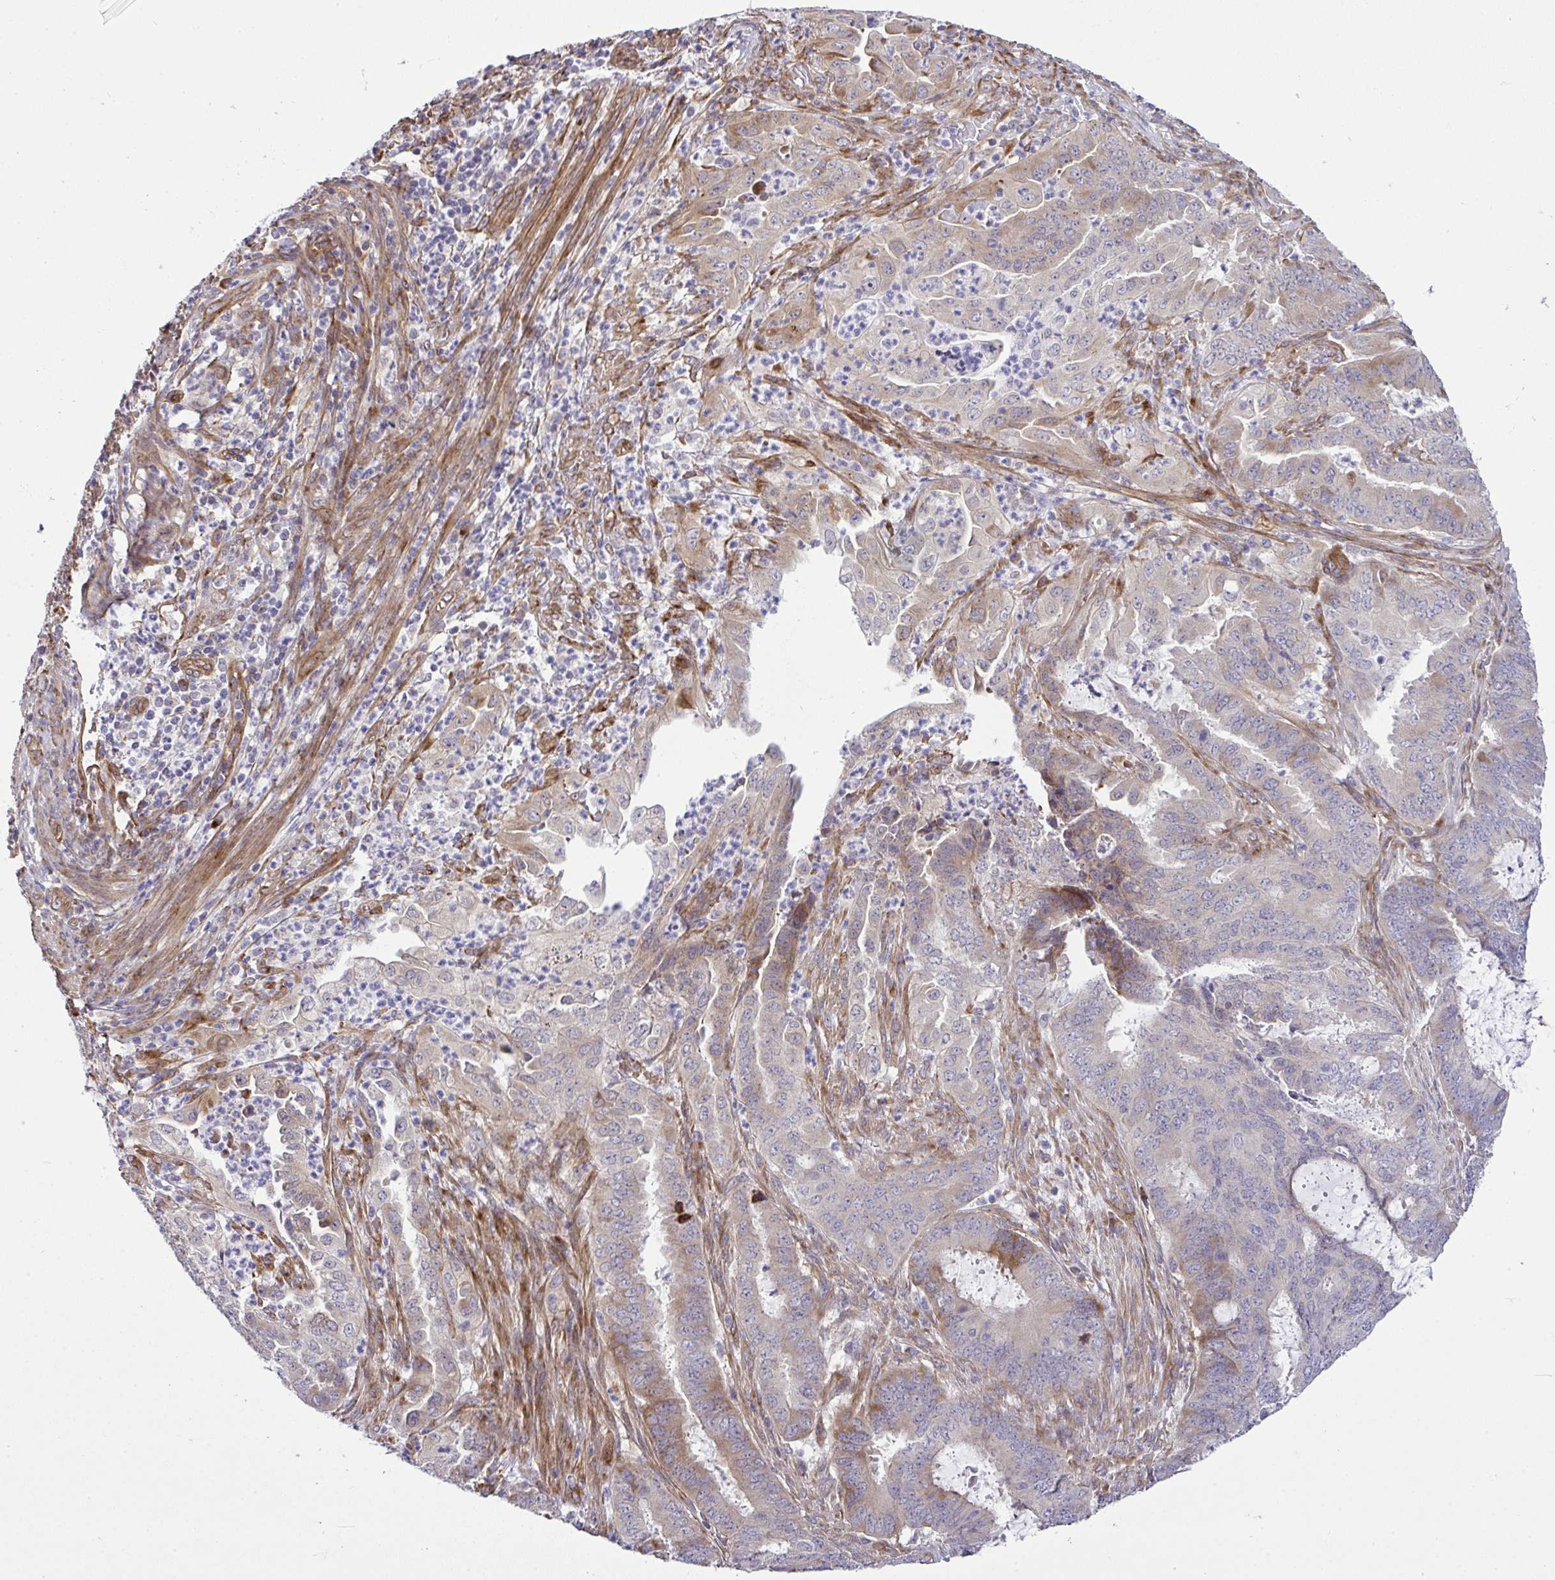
{"staining": {"intensity": "moderate", "quantity": "<25%", "location": "cytoplasmic/membranous"}, "tissue": "endometrial cancer", "cell_type": "Tumor cells", "image_type": "cancer", "snomed": [{"axis": "morphology", "description": "Adenocarcinoma, NOS"}, {"axis": "topography", "description": "Endometrium"}], "caption": "The immunohistochemical stain shows moderate cytoplasmic/membranous positivity in tumor cells of endometrial cancer (adenocarcinoma) tissue. (DAB IHC with brightfield microscopy, high magnification).", "gene": "RSKR", "patient": {"sex": "female", "age": 51}}